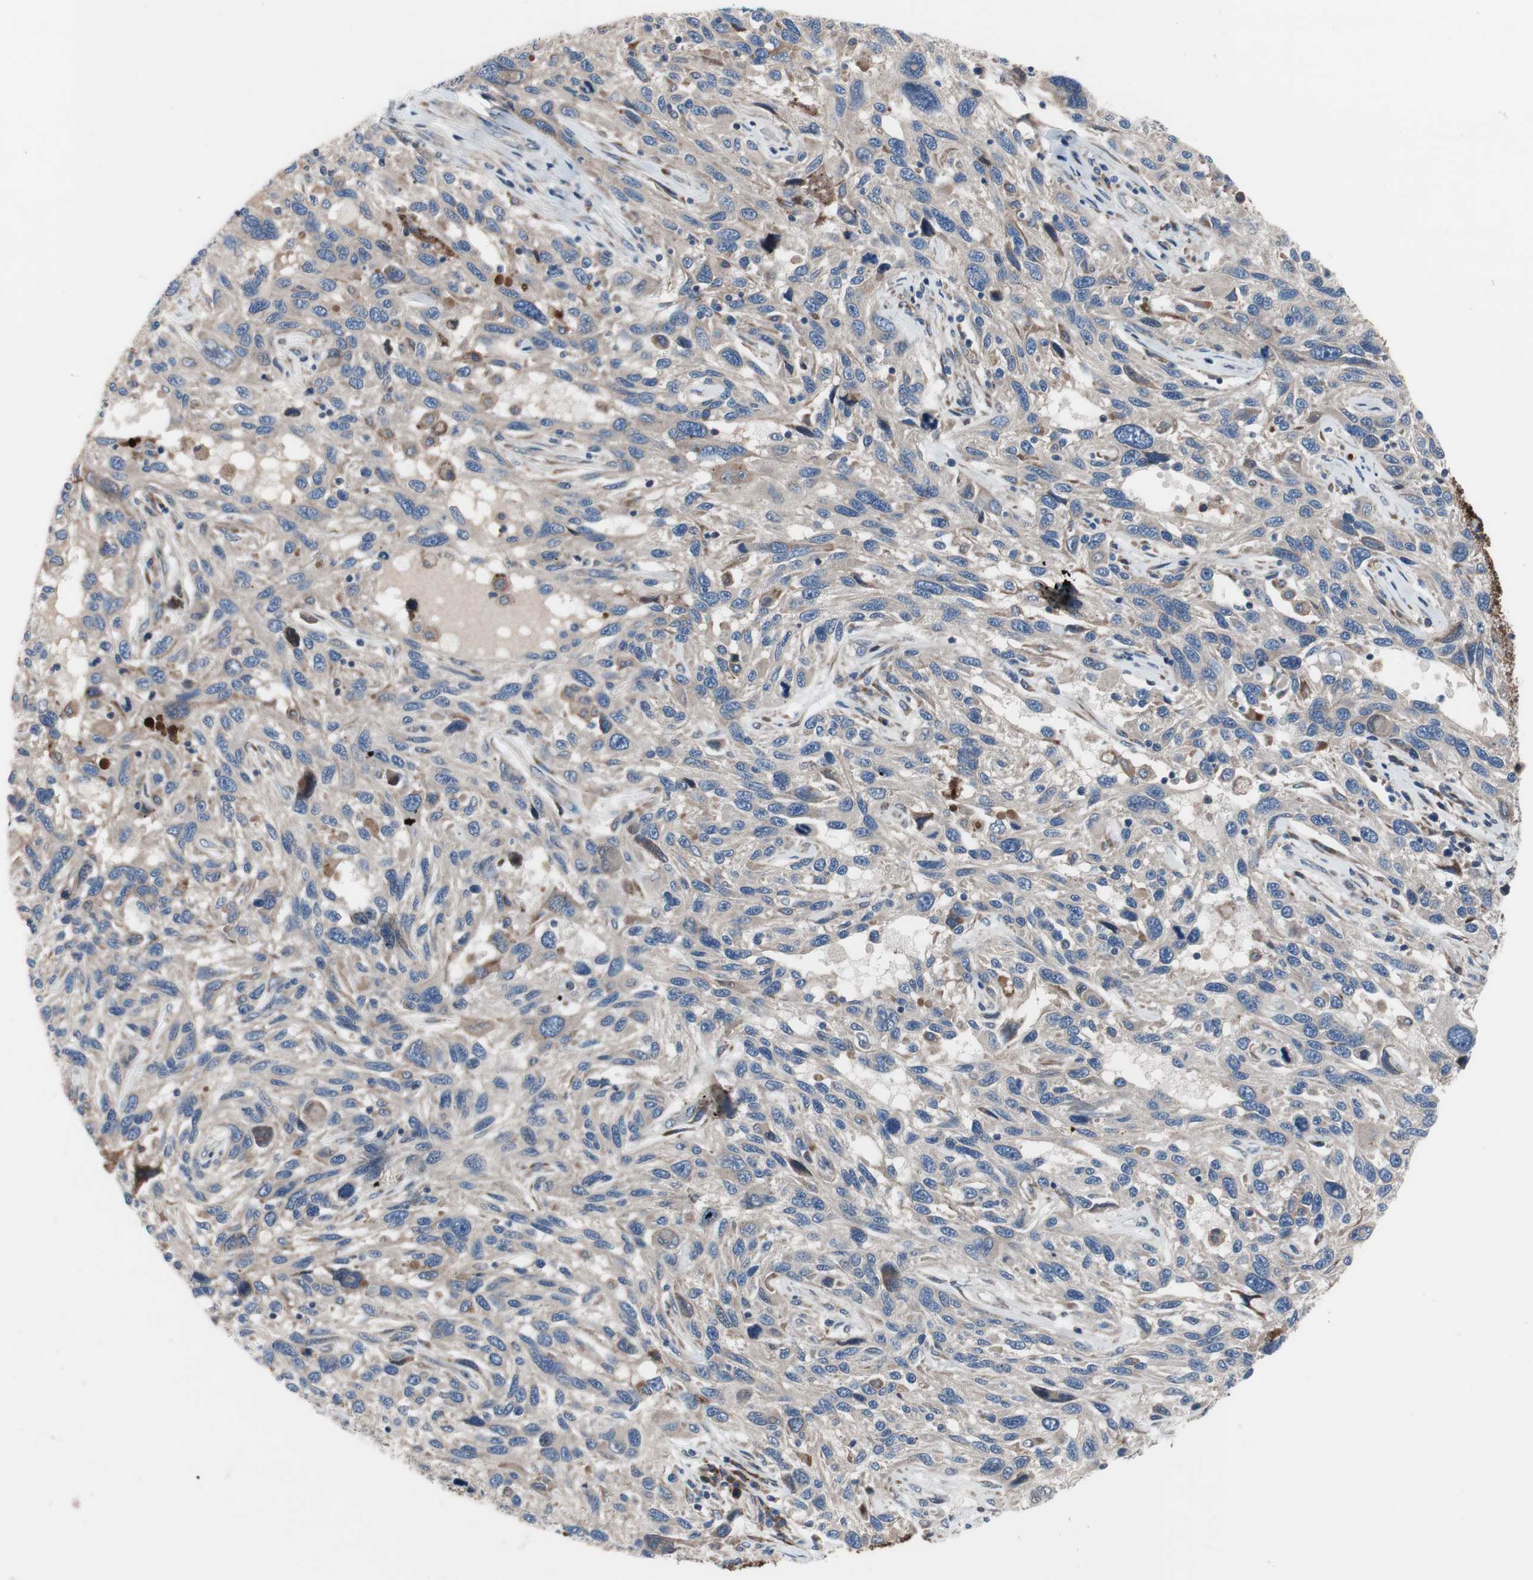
{"staining": {"intensity": "weak", "quantity": ">75%", "location": "cytoplasmic/membranous"}, "tissue": "melanoma", "cell_type": "Tumor cells", "image_type": "cancer", "snomed": [{"axis": "morphology", "description": "Malignant melanoma, NOS"}, {"axis": "topography", "description": "Skin"}], "caption": "Weak cytoplasmic/membranous protein expression is seen in approximately >75% of tumor cells in melanoma. (IHC, brightfield microscopy, high magnification).", "gene": "KANSL1", "patient": {"sex": "male", "age": 53}}